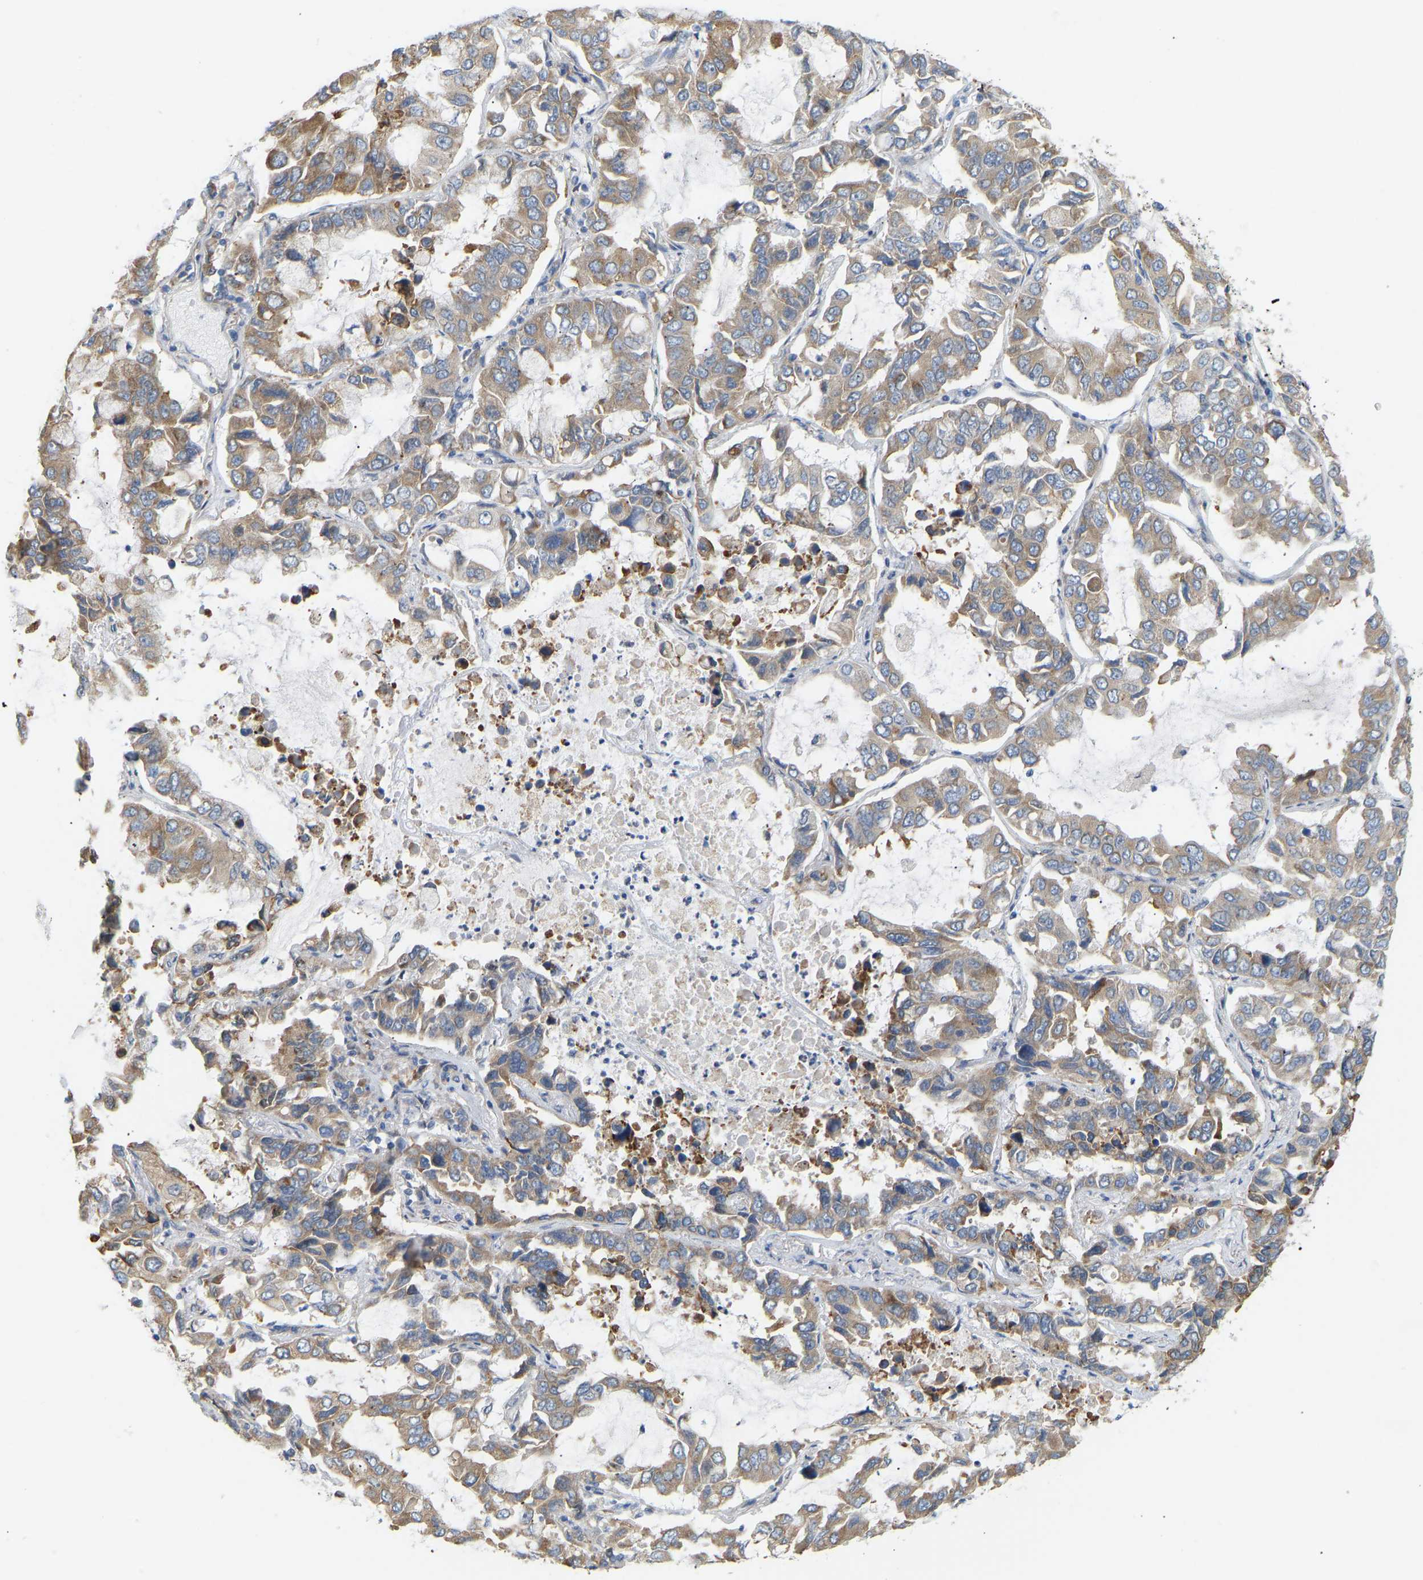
{"staining": {"intensity": "weak", "quantity": ">75%", "location": "cytoplasmic/membranous"}, "tissue": "lung cancer", "cell_type": "Tumor cells", "image_type": "cancer", "snomed": [{"axis": "morphology", "description": "Adenocarcinoma, NOS"}, {"axis": "topography", "description": "Lung"}], "caption": "A low amount of weak cytoplasmic/membranous positivity is appreciated in approximately >75% of tumor cells in lung cancer tissue. The staining is performed using DAB brown chromogen to label protein expression. The nuclei are counter-stained blue using hematoxylin.", "gene": "BEND3", "patient": {"sex": "male", "age": 64}}